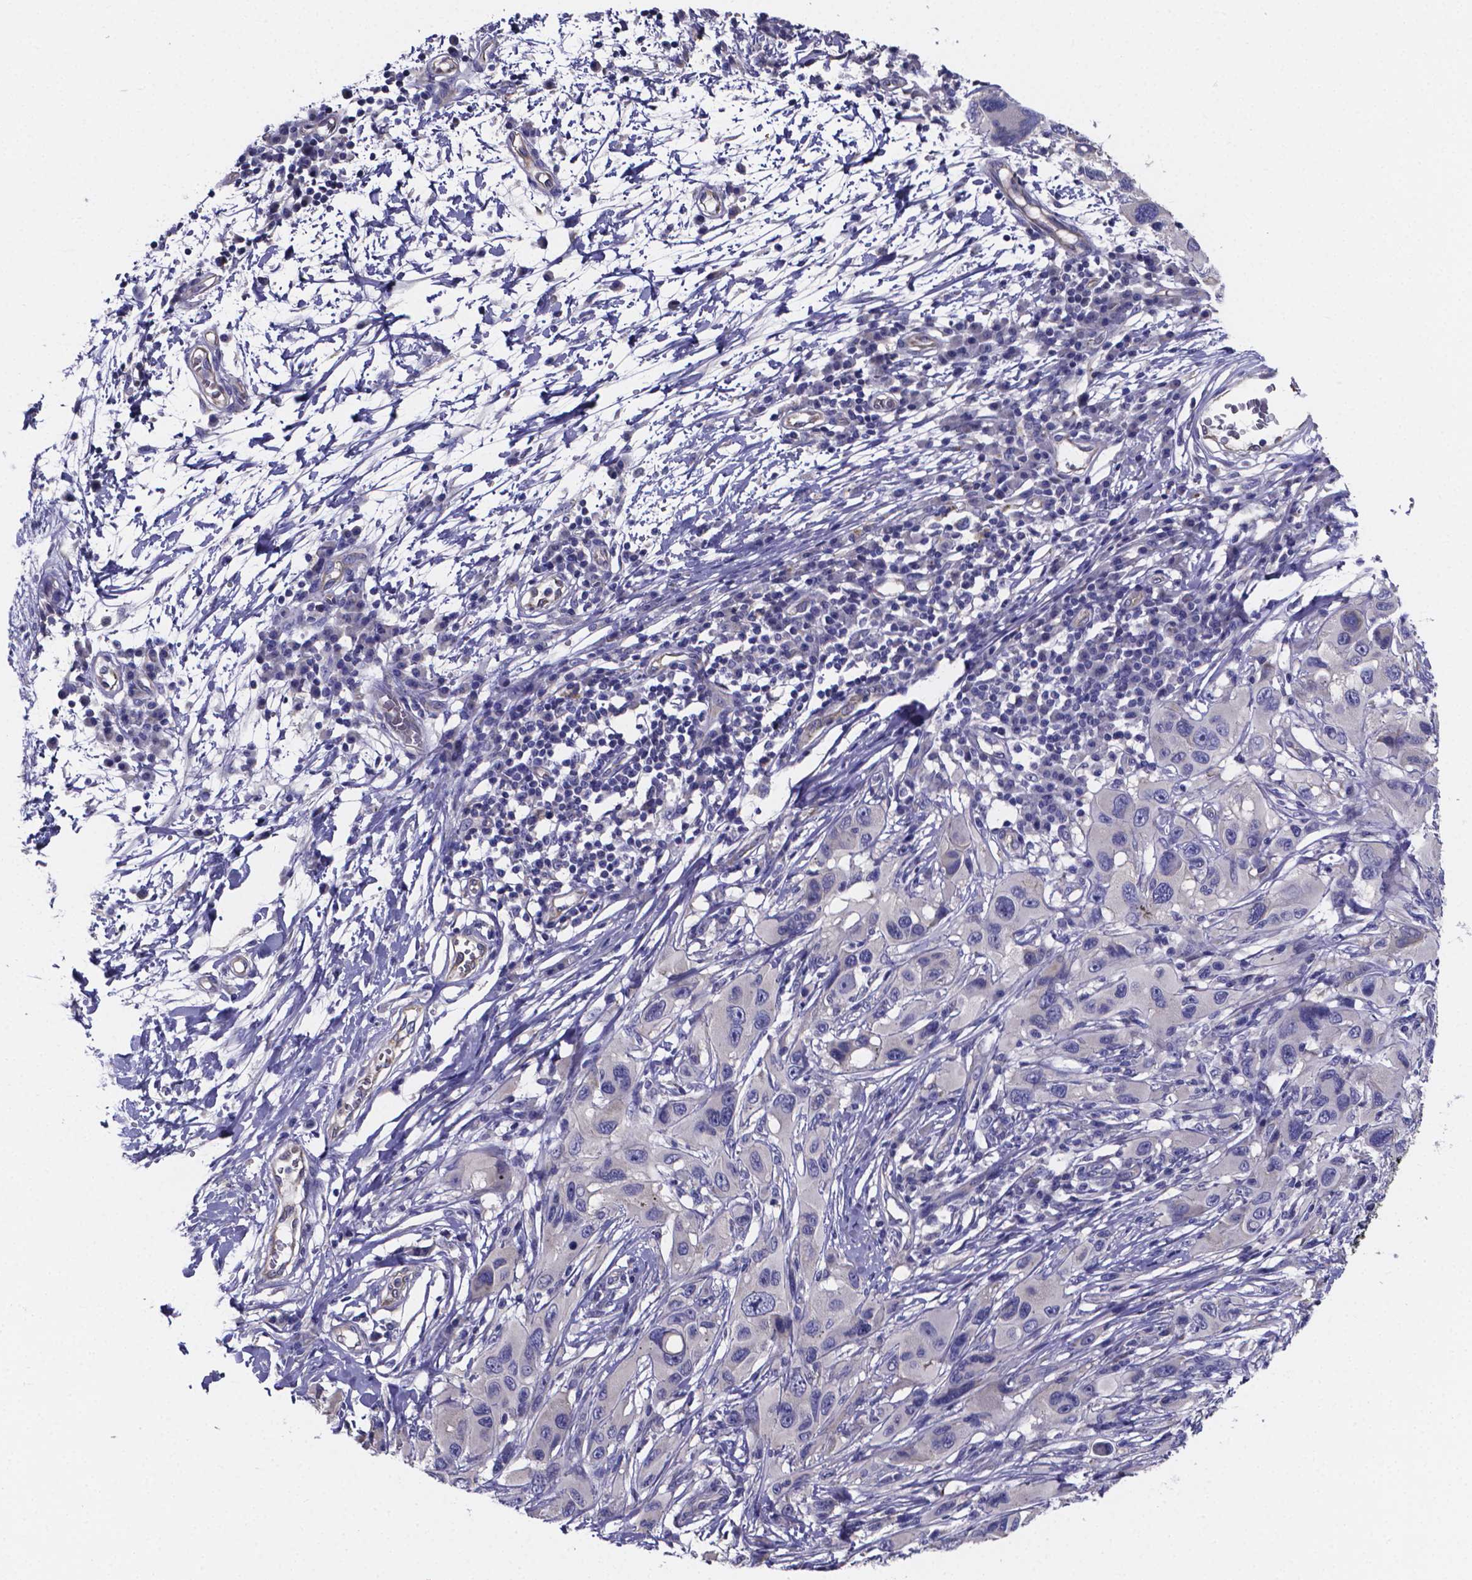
{"staining": {"intensity": "negative", "quantity": "none", "location": "none"}, "tissue": "melanoma", "cell_type": "Tumor cells", "image_type": "cancer", "snomed": [{"axis": "morphology", "description": "Malignant melanoma, NOS"}, {"axis": "topography", "description": "Skin"}], "caption": "The immunohistochemistry photomicrograph has no significant staining in tumor cells of melanoma tissue.", "gene": "SFRP4", "patient": {"sex": "male", "age": 53}}